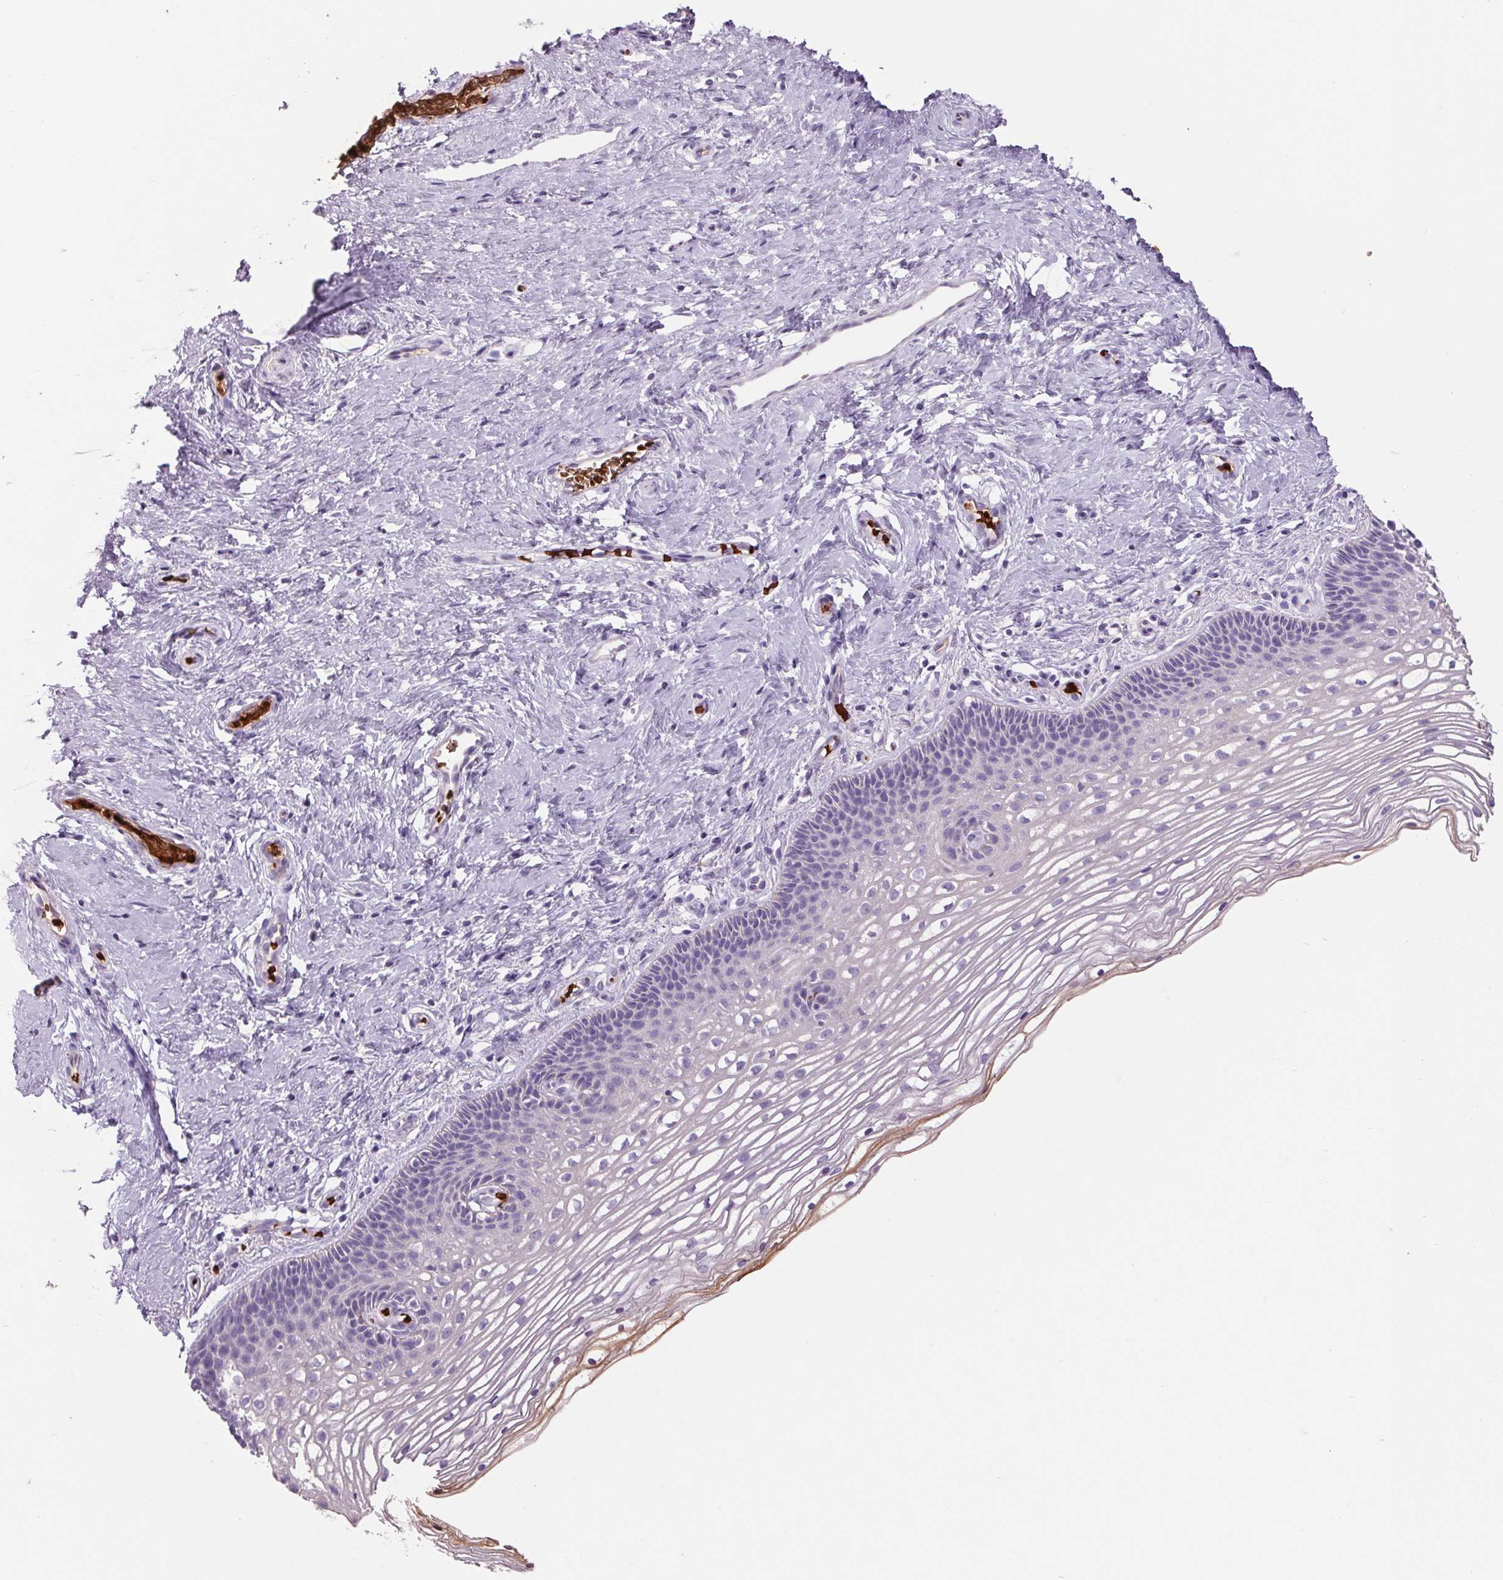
{"staining": {"intensity": "negative", "quantity": "none", "location": "none"}, "tissue": "cervix", "cell_type": "Glandular cells", "image_type": "normal", "snomed": [{"axis": "morphology", "description": "Normal tissue, NOS"}, {"axis": "topography", "description": "Cervix"}], "caption": "An immunohistochemistry micrograph of benign cervix is shown. There is no staining in glandular cells of cervix.", "gene": "HBQ1", "patient": {"sex": "female", "age": 34}}